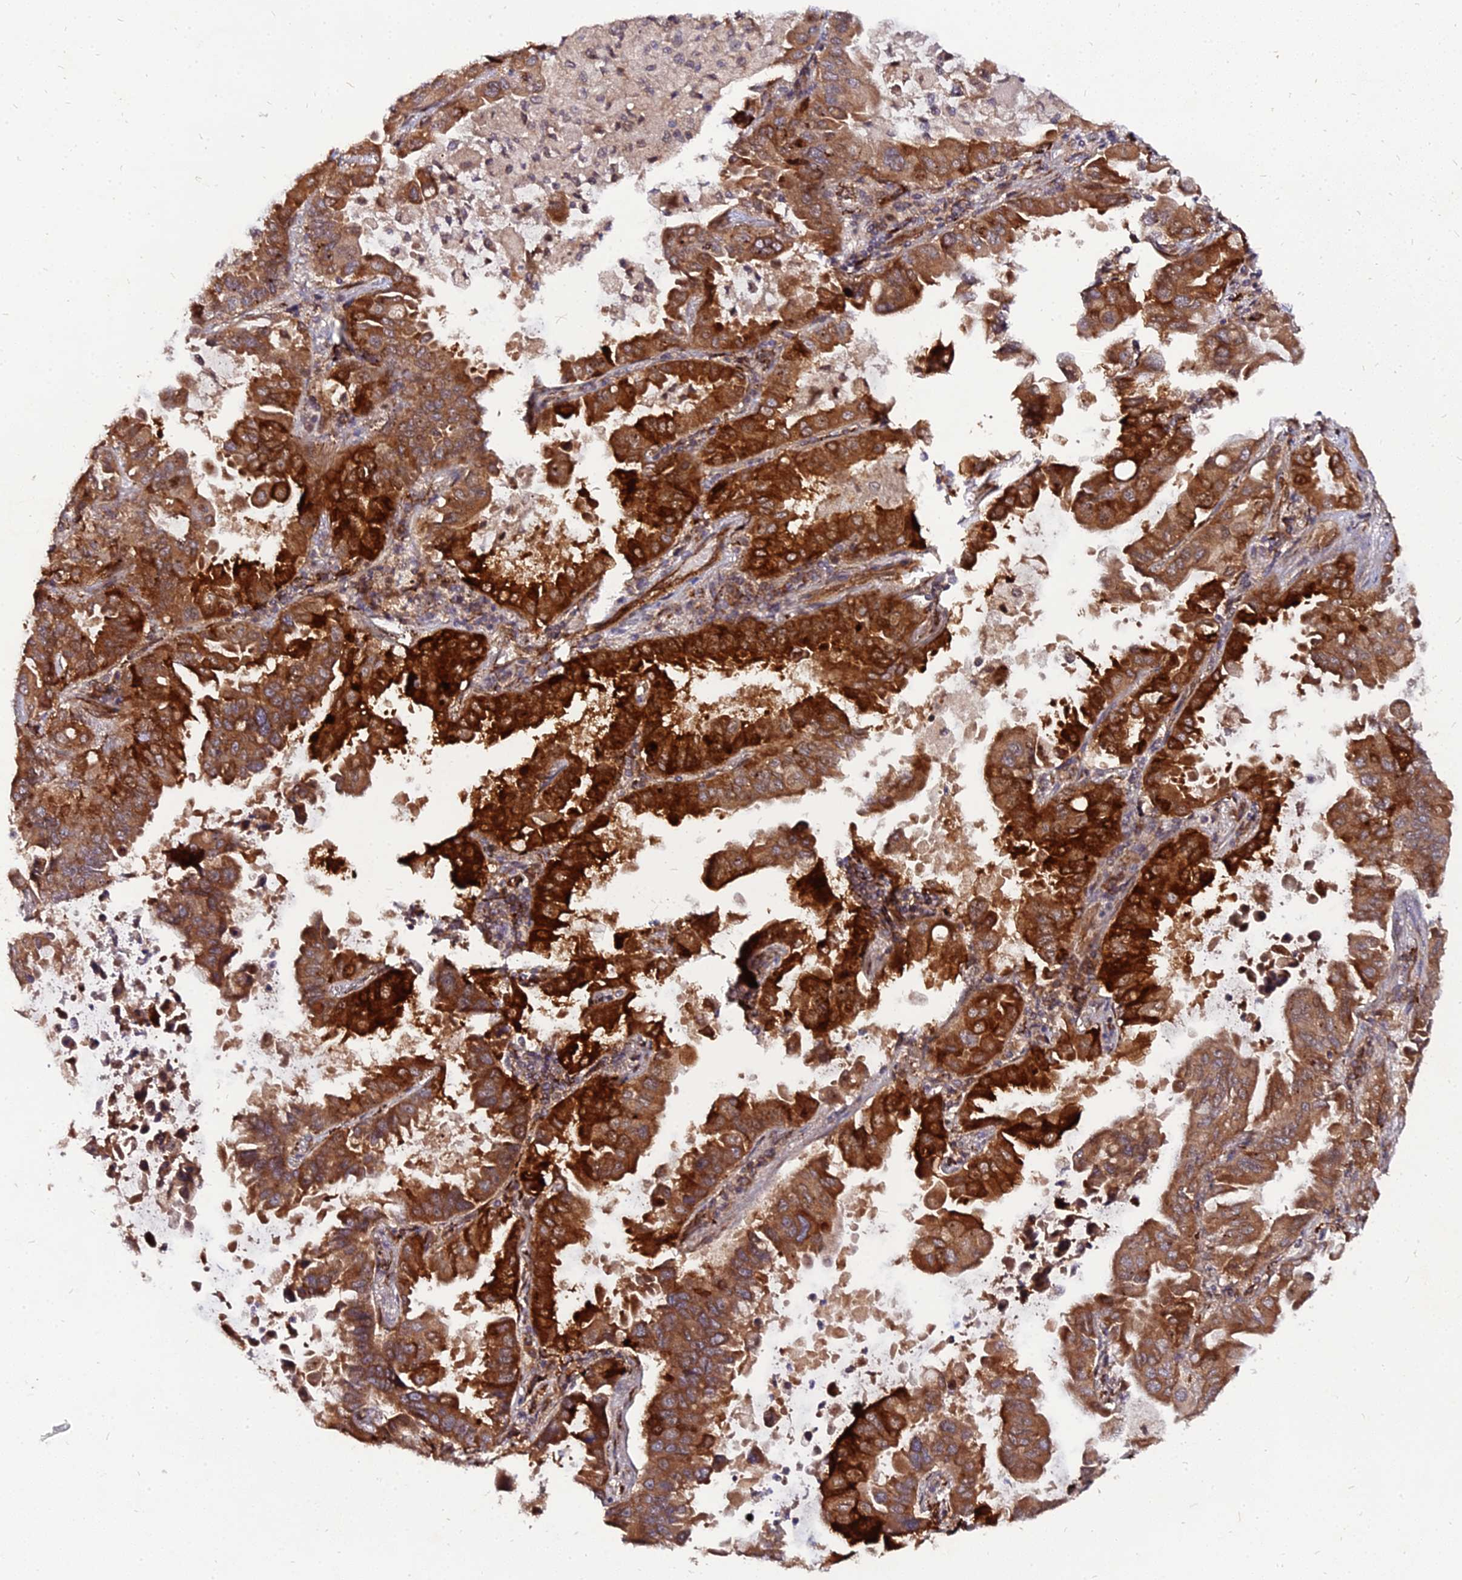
{"staining": {"intensity": "strong", "quantity": ">75%", "location": "cytoplasmic/membranous"}, "tissue": "lung cancer", "cell_type": "Tumor cells", "image_type": "cancer", "snomed": [{"axis": "morphology", "description": "Adenocarcinoma, NOS"}, {"axis": "topography", "description": "Lung"}], "caption": "High-power microscopy captured an immunohistochemistry photomicrograph of adenocarcinoma (lung), revealing strong cytoplasmic/membranous staining in about >75% of tumor cells.", "gene": "PDE4D", "patient": {"sex": "male", "age": 64}}